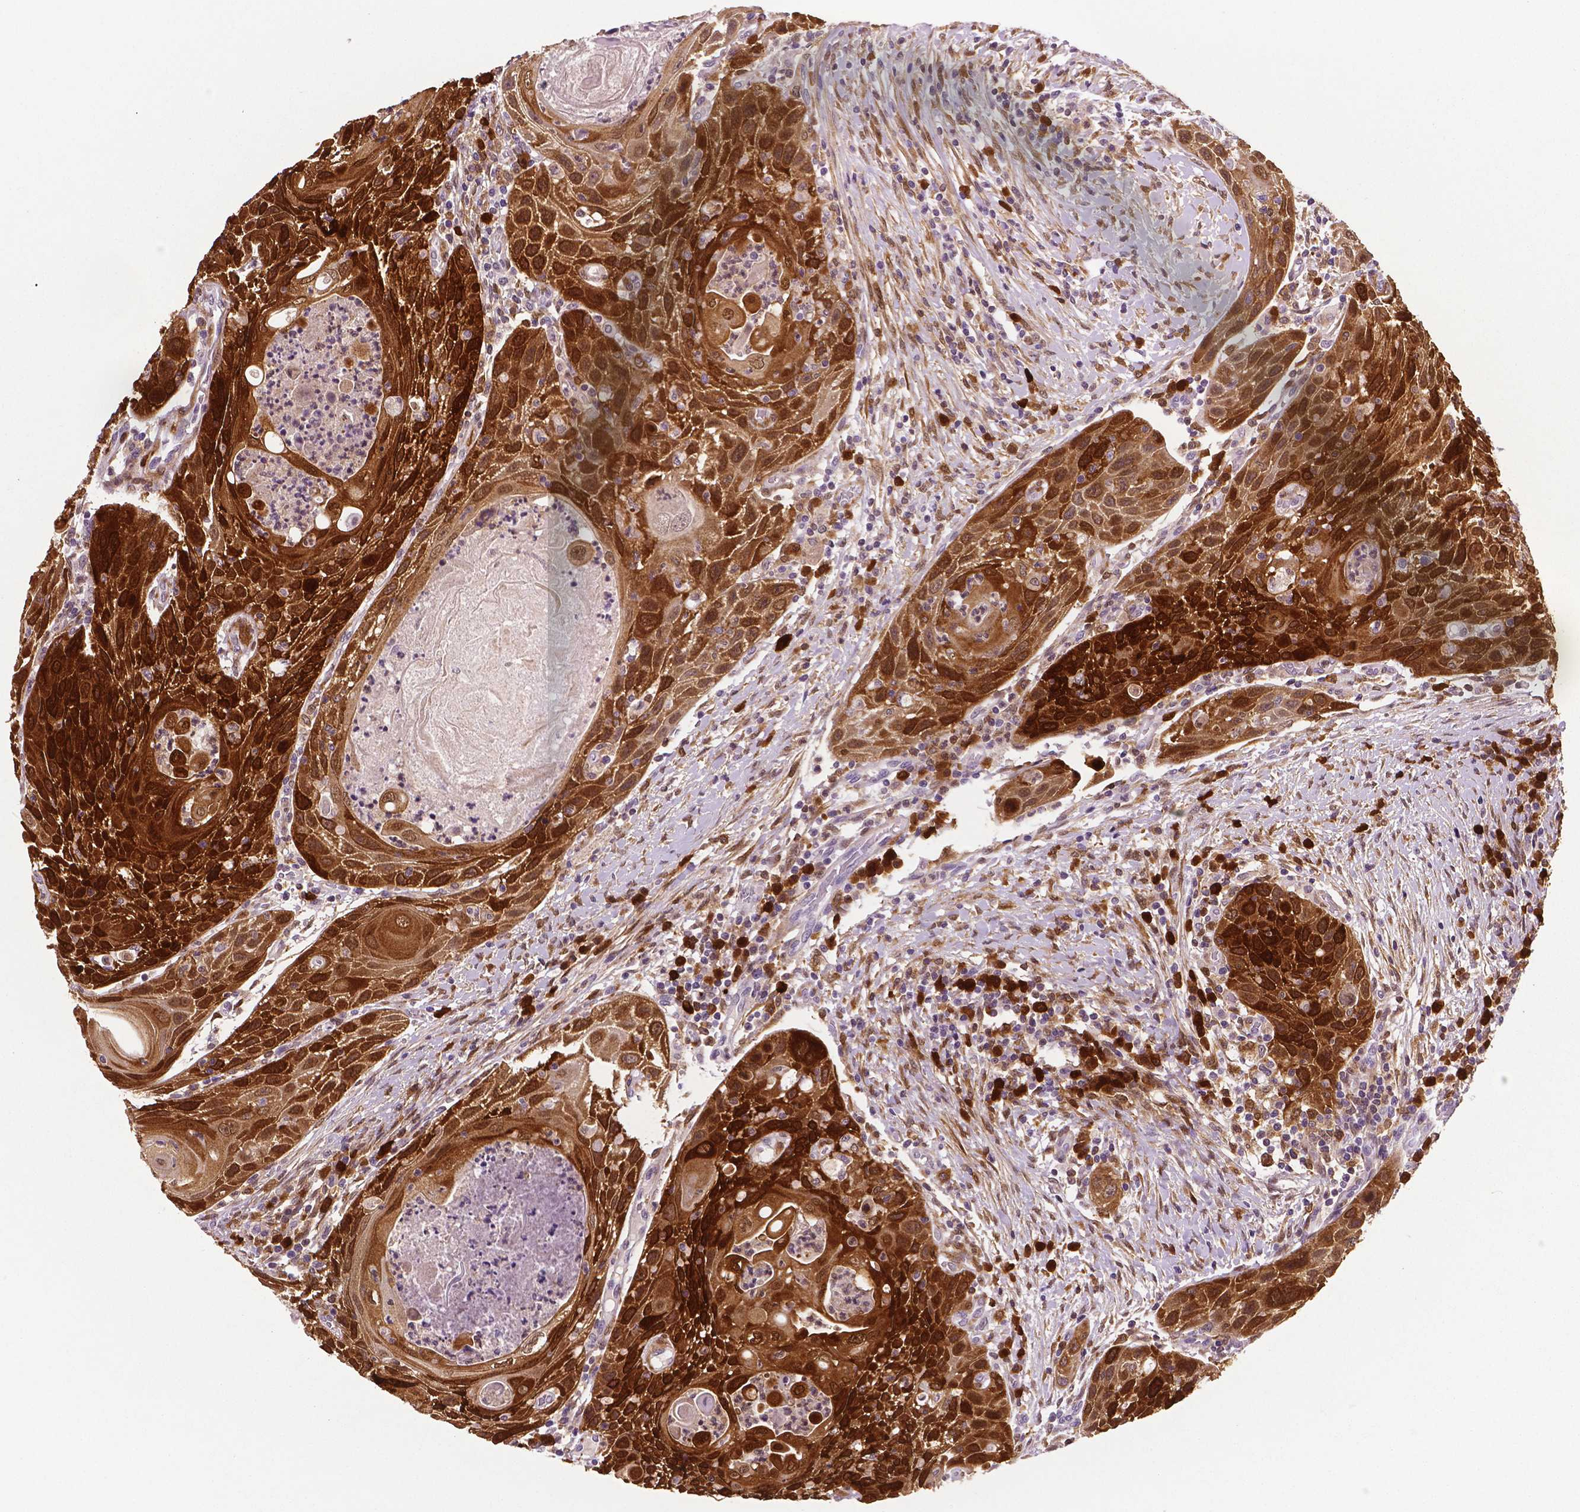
{"staining": {"intensity": "strong", "quantity": ">75%", "location": "cytoplasmic/membranous,nuclear"}, "tissue": "head and neck cancer", "cell_type": "Tumor cells", "image_type": "cancer", "snomed": [{"axis": "morphology", "description": "Squamous cell carcinoma, NOS"}, {"axis": "topography", "description": "Head-Neck"}], "caption": "Approximately >75% of tumor cells in head and neck squamous cell carcinoma exhibit strong cytoplasmic/membranous and nuclear protein expression as visualized by brown immunohistochemical staining.", "gene": "PHGDH", "patient": {"sex": "male", "age": 69}}